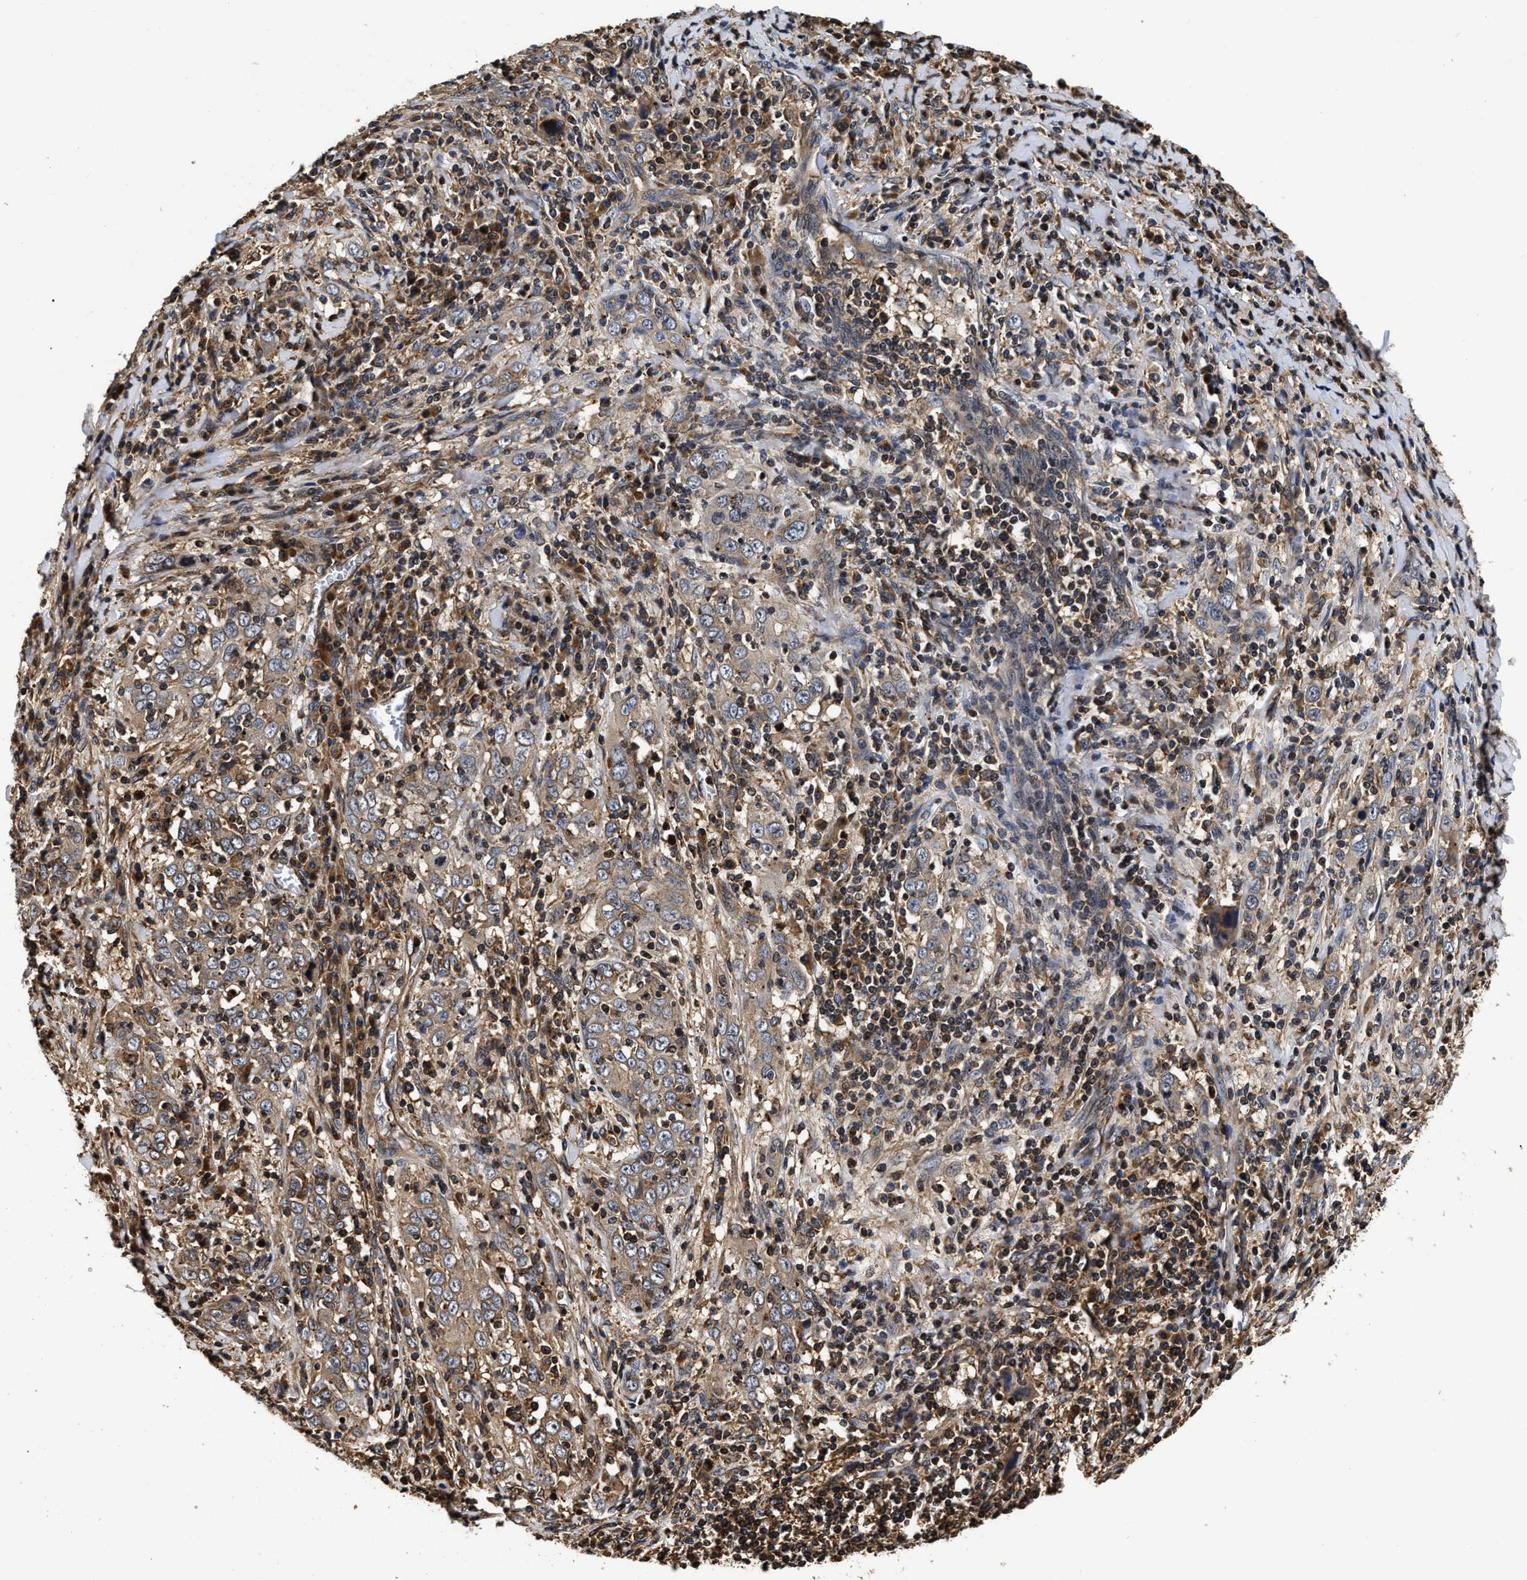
{"staining": {"intensity": "weak", "quantity": ">75%", "location": "cytoplasmic/membranous"}, "tissue": "cervical cancer", "cell_type": "Tumor cells", "image_type": "cancer", "snomed": [{"axis": "morphology", "description": "Squamous cell carcinoma, NOS"}, {"axis": "topography", "description": "Cervix"}], "caption": "Protein expression analysis of human cervical cancer reveals weak cytoplasmic/membranous expression in about >75% of tumor cells.", "gene": "ABCG8", "patient": {"sex": "female", "age": 46}}